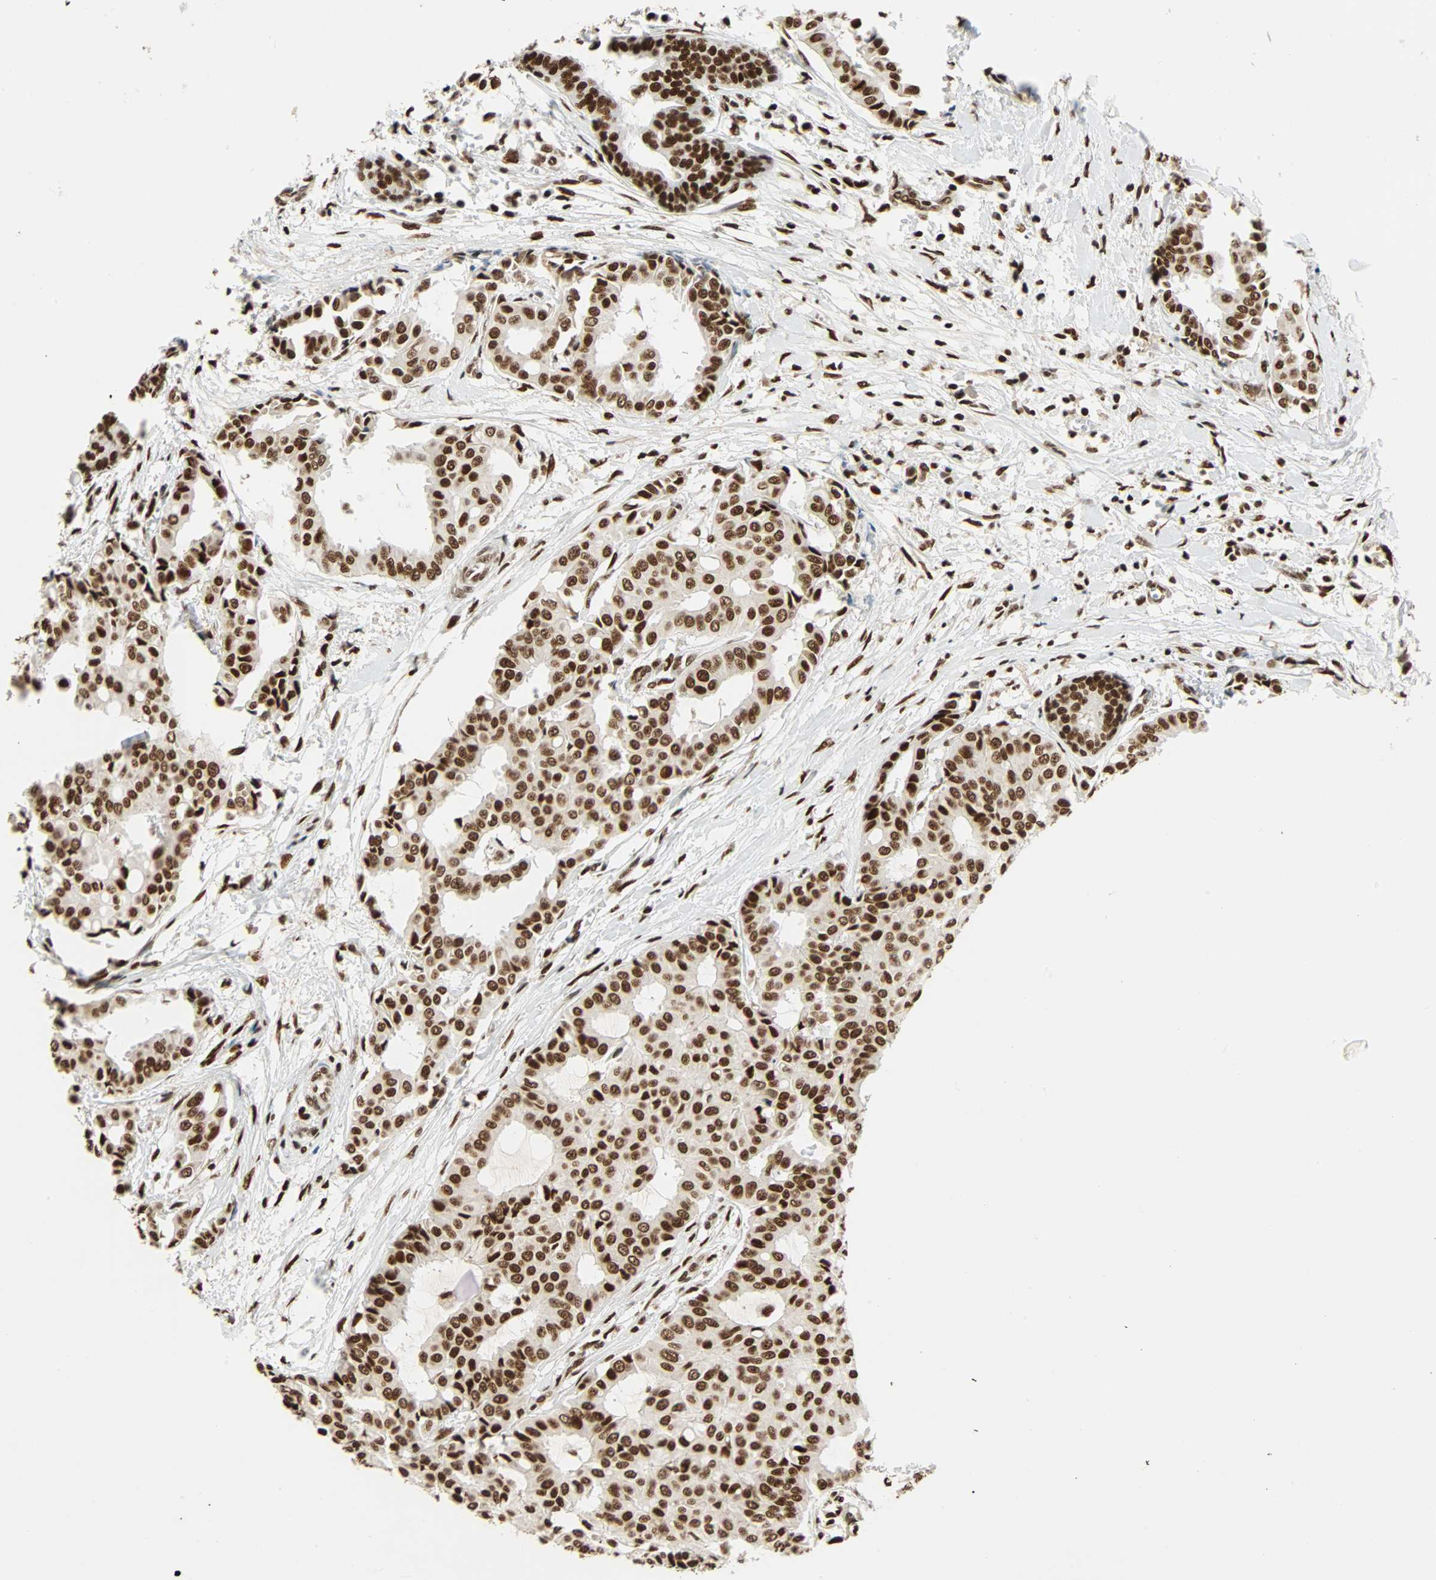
{"staining": {"intensity": "strong", "quantity": ">75%", "location": "nuclear"}, "tissue": "head and neck cancer", "cell_type": "Tumor cells", "image_type": "cancer", "snomed": [{"axis": "morphology", "description": "Adenocarcinoma, NOS"}, {"axis": "topography", "description": "Salivary gland"}, {"axis": "topography", "description": "Head-Neck"}], "caption": "Immunohistochemistry (IHC) photomicrograph of human head and neck adenocarcinoma stained for a protein (brown), which reveals high levels of strong nuclear positivity in approximately >75% of tumor cells.", "gene": "CDK12", "patient": {"sex": "female", "age": 59}}